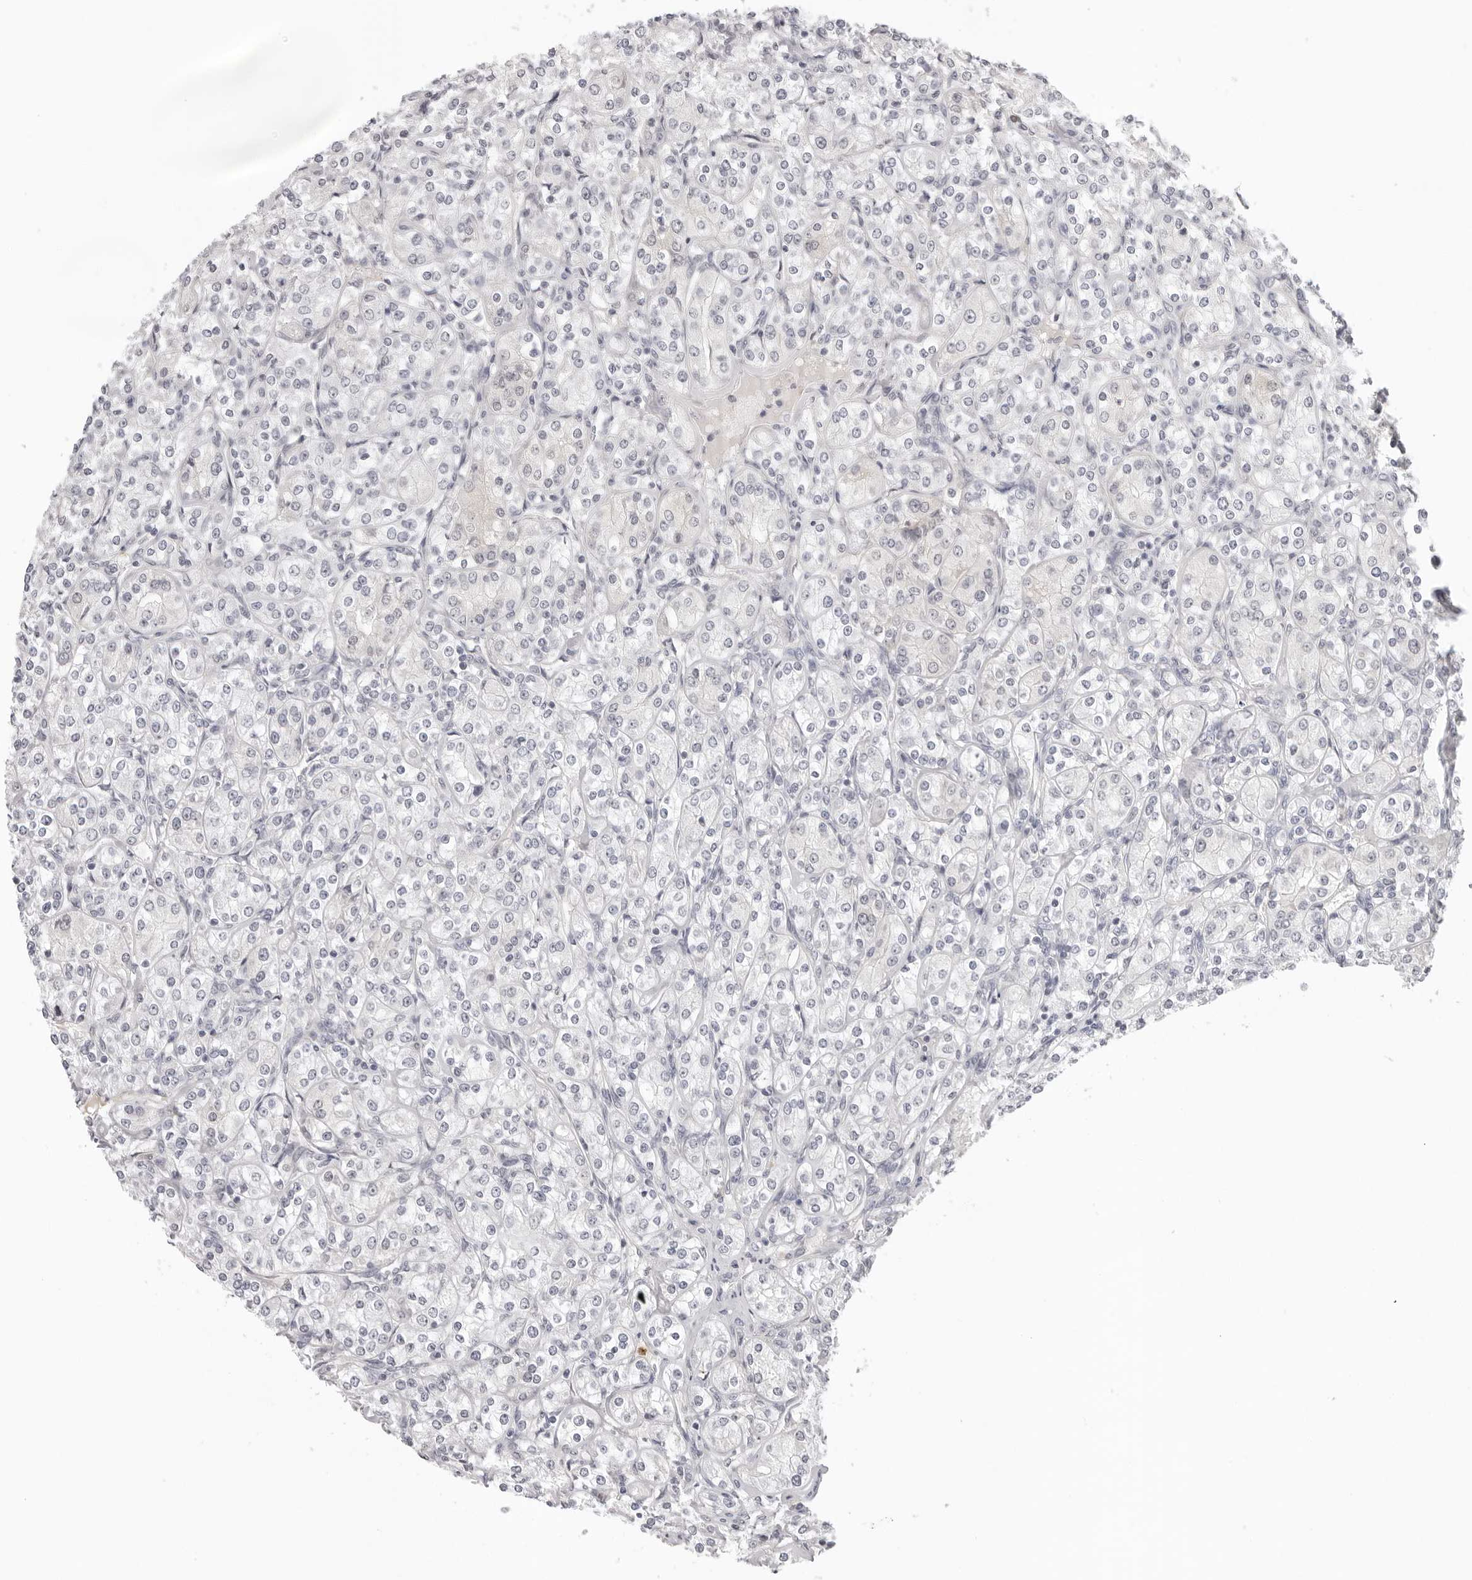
{"staining": {"intensity": "negative", "quantity": "none", "location": "none"}, "tissue": "renal cancer", "cell_type": "Tumor cells", "image_type": "cancer", "snomed": [{"axis": "morphology", "description": "Adenocarcinoma, NOS"}, {"axis": "topography", "description": "Kidney"}], "caption": "Immunohistochemistry image of neoplastic tissue: human adenocarcinoma (renal) stained with DAB (3,3'-diaminobenzidine) displays no significant protein expression in tumor cells.", "gene": "STRADB", "patient": {"sex": "male", "age": 77}}